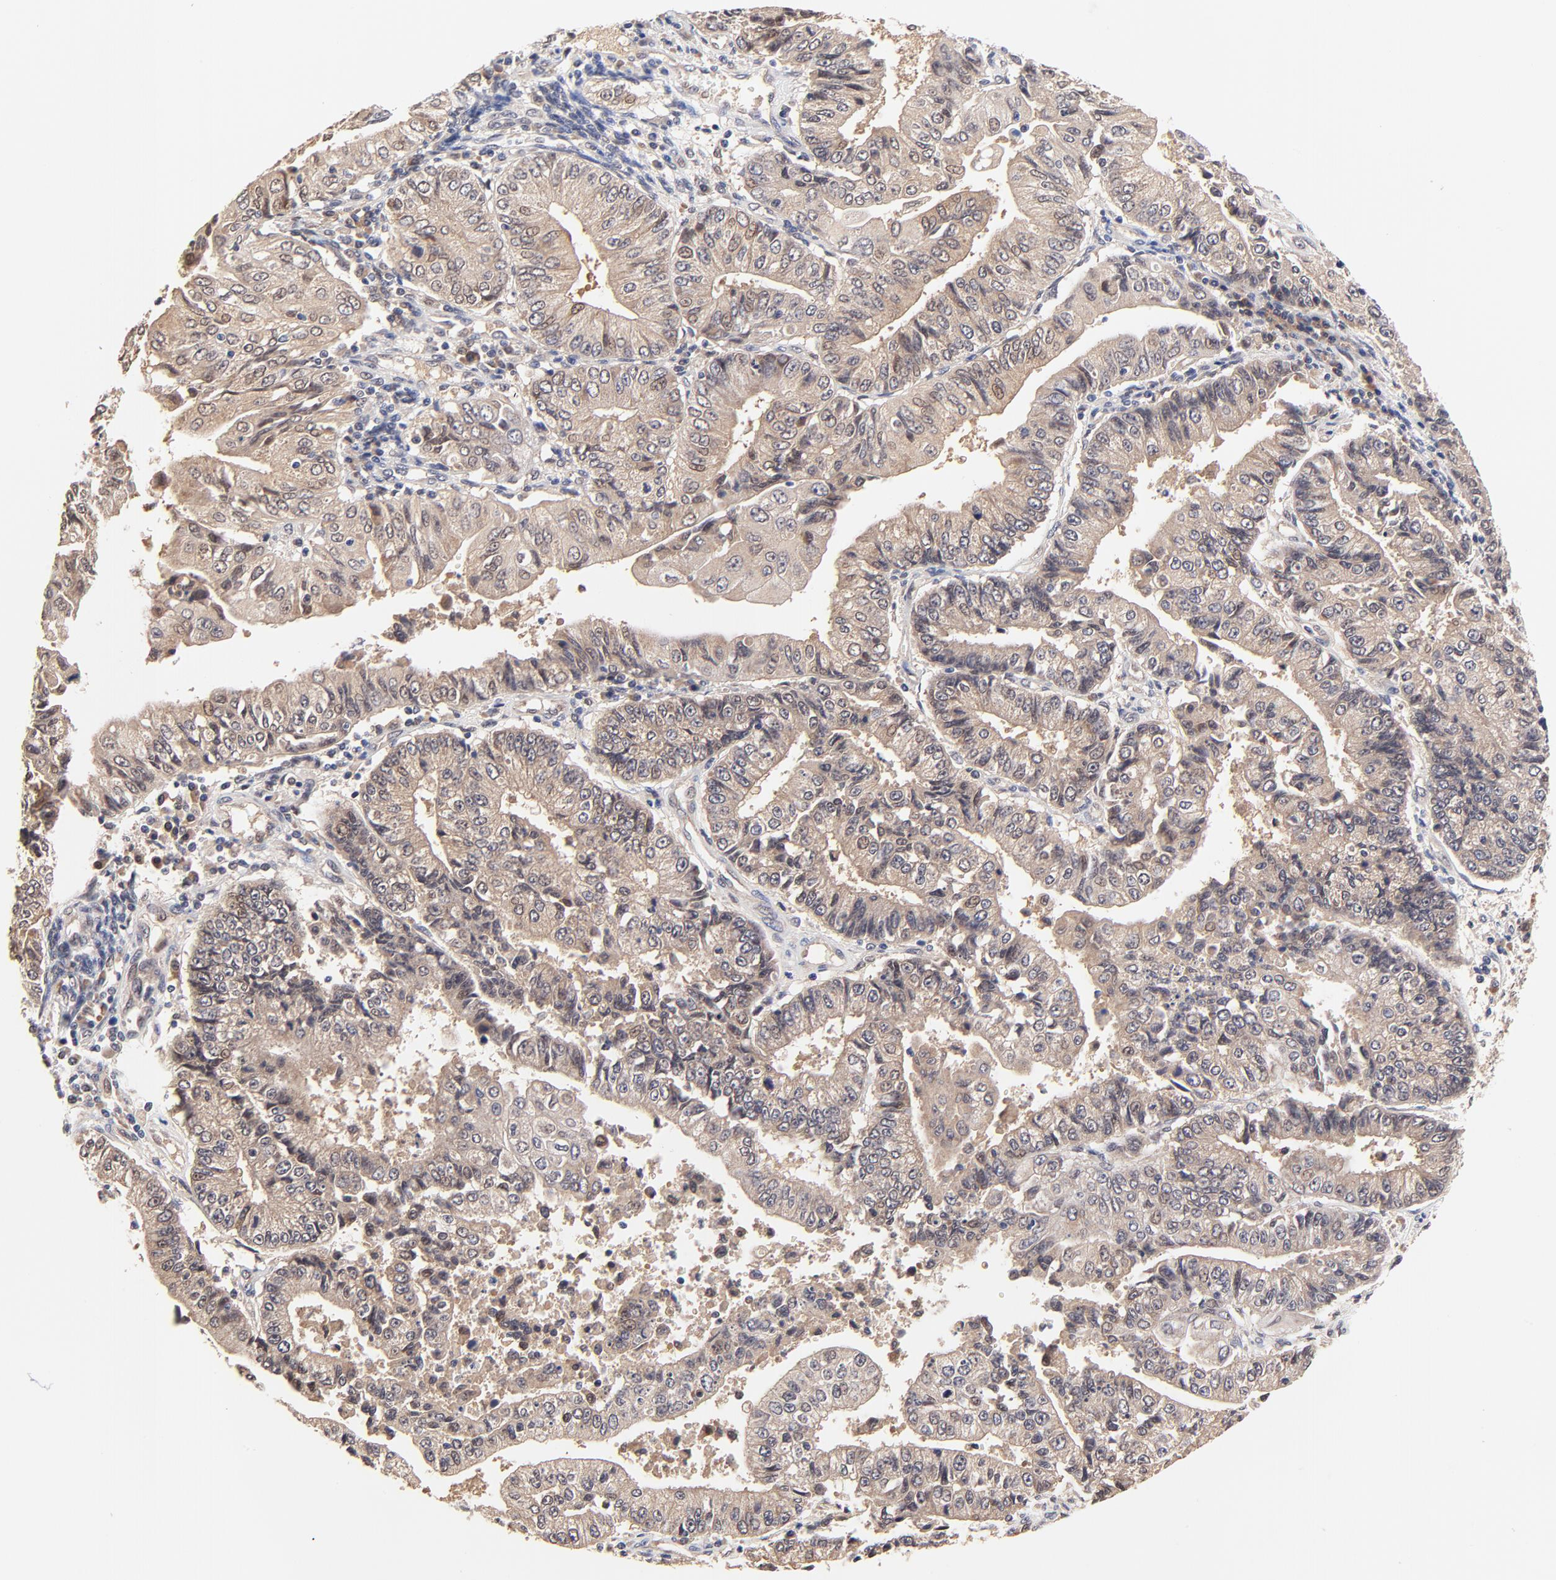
{"staining": {"intensity": "moderate", "quantity": ">75%", "location": "cytoplasmic/membranous,nuclear"}, "tissue": "endometrial cancer", "cell_type": "Tumor cells", "image_type": "cancer", "snomed": [{"axis": "morphology", "description": "Adenocarcinoma, NOS"}, {"axis": "topography", "description": "Endometrium"}], "caption": "Human endometrial adenocarcinoma stained with a brown dye displays moderate cytoplasmic/membranous and nuclear positive expression in about >75% of tumor cells.", "gene": "TXNL1", "patient": {"sex": "female", "age": 75}}